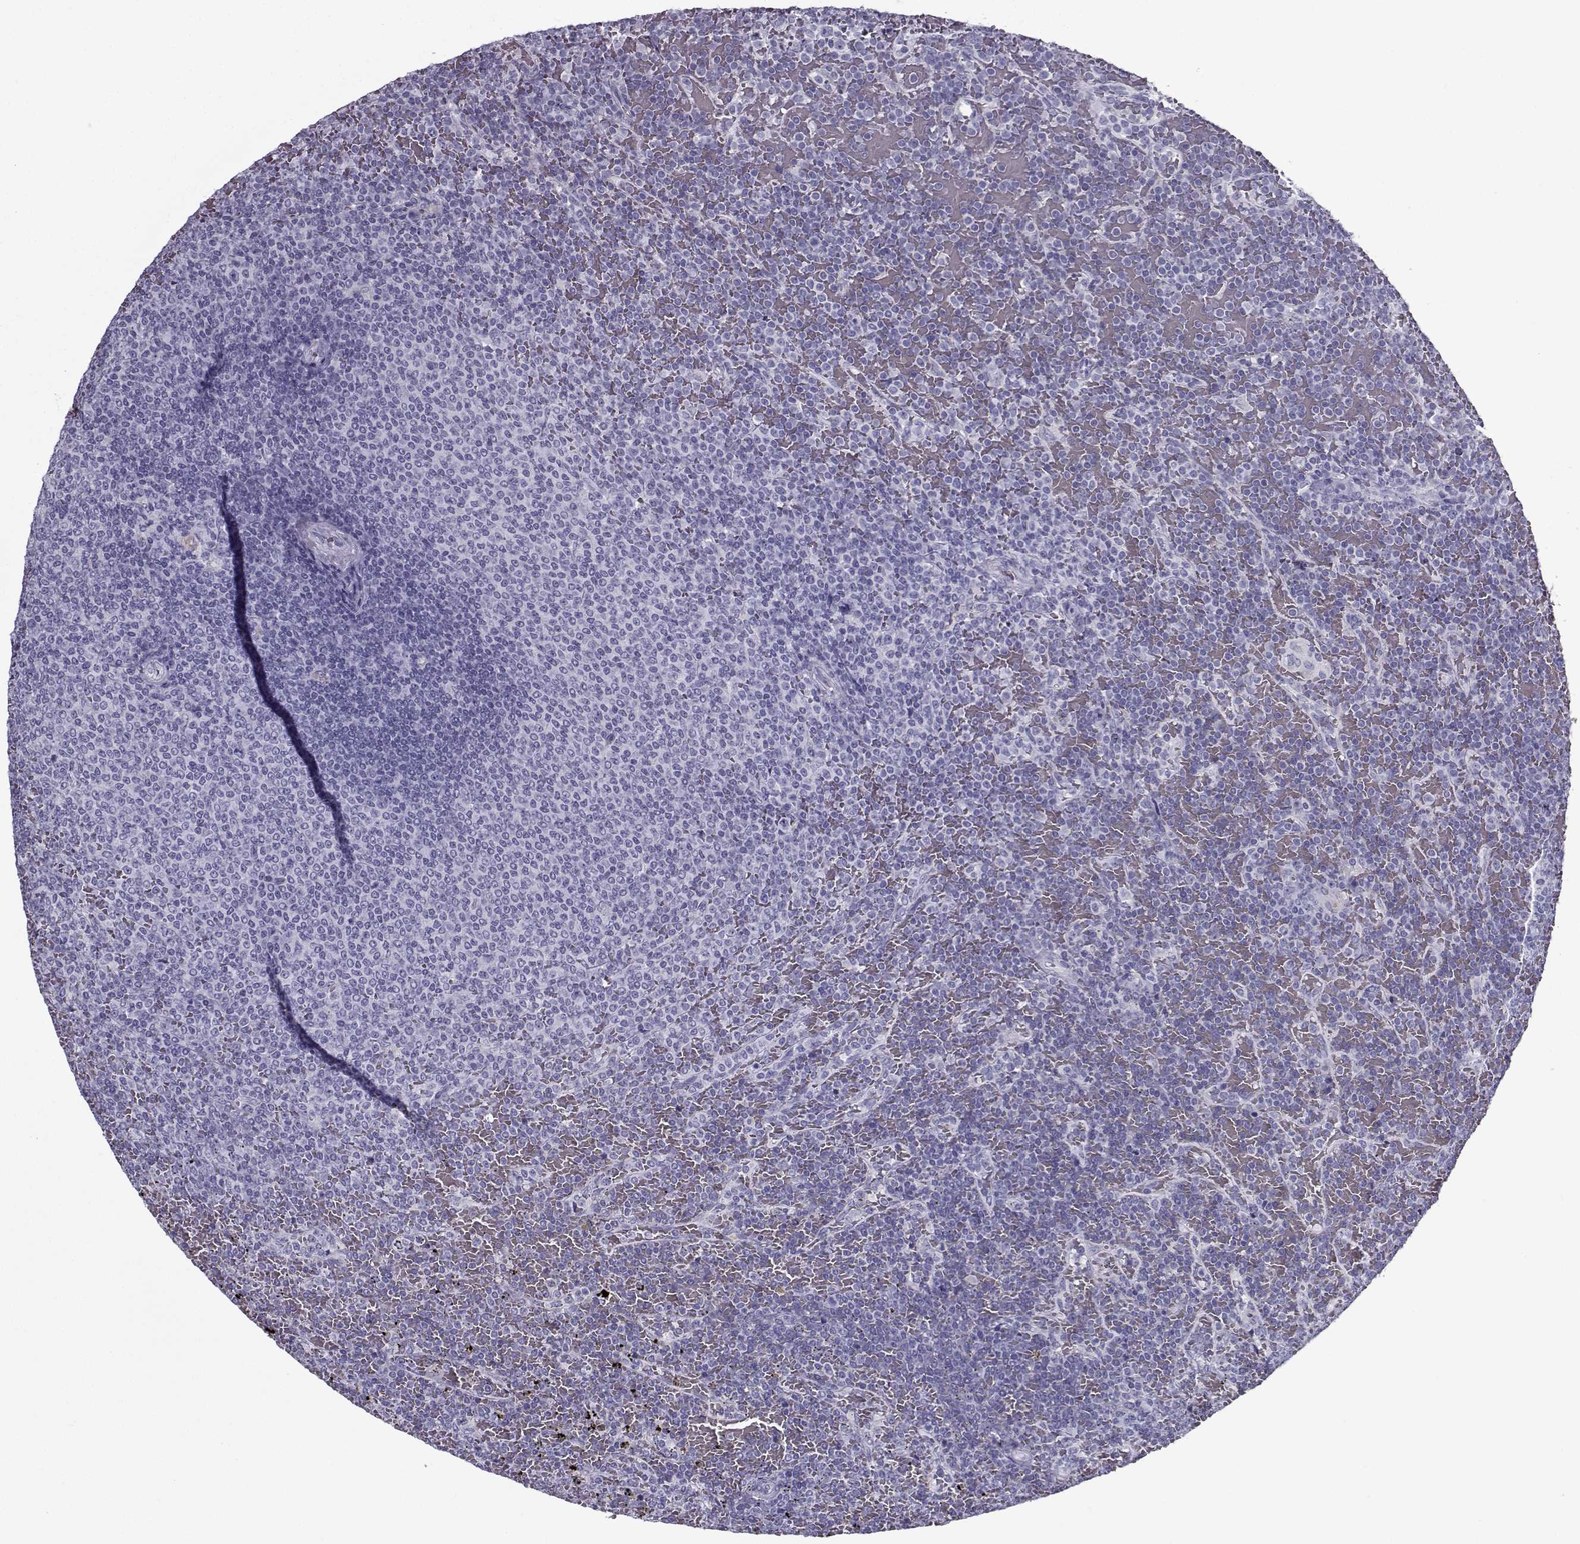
{"staining": {"intensity": "negative", "quantity": "none", "location": "none"}, "tissue": "lymphoma", "cell_type": "Tumor cells", "image_type": "cancer", "snomed": [{"axis": "morphology", "description": "Malignant lymphoma, non-Hodgkin's type, Low grade"}, {"axis": "topography", "description": "Spleen"}], "caption": "IHC photomicrograph of human lymphoma stained for a protein (brown), which reveals no expression in tumor cells.", "gene": "GAGE2A", "patient": {"sex": "female", "age": 77}}